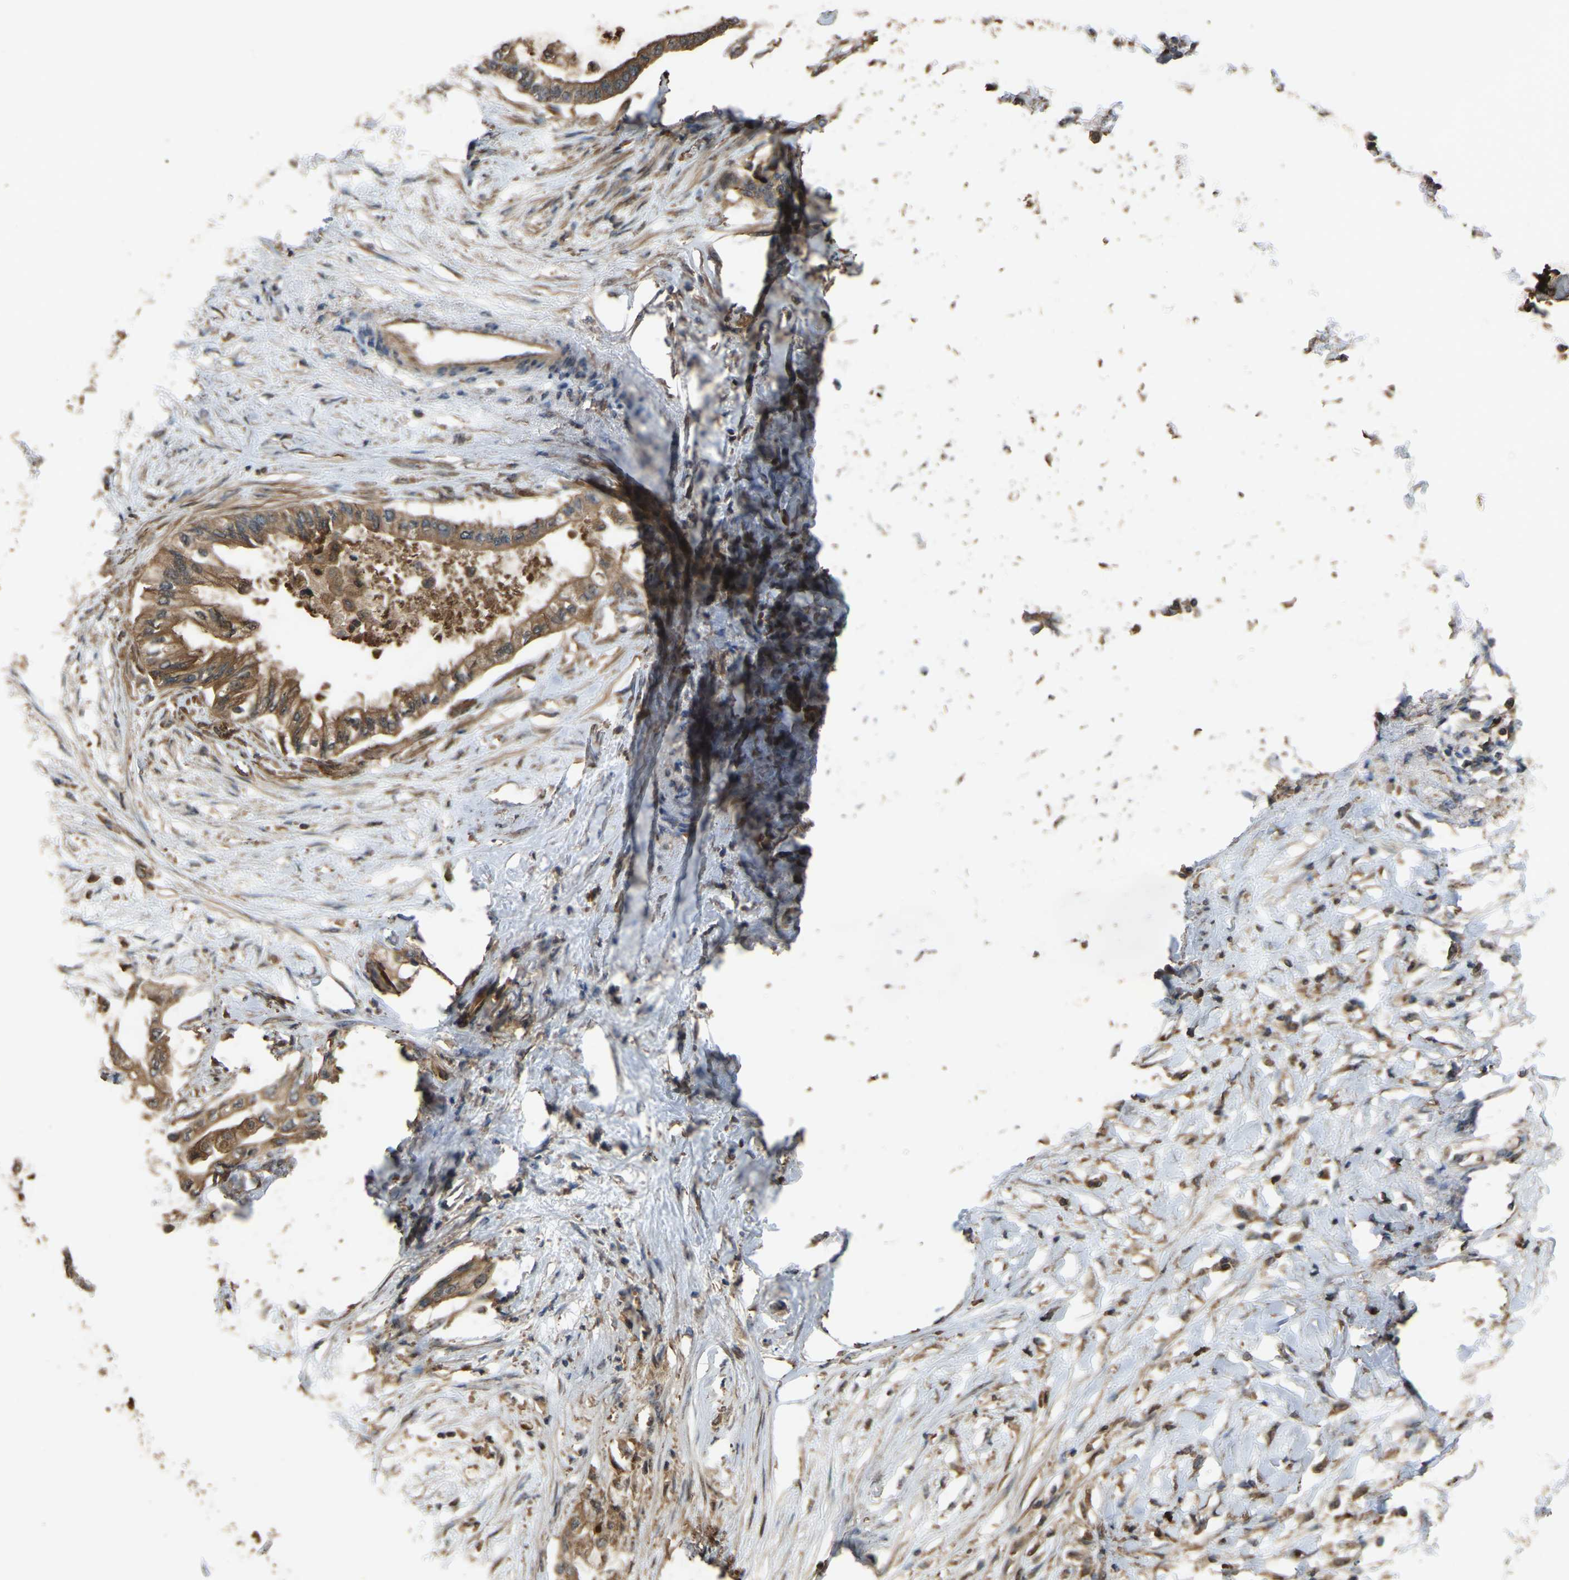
{"staining": {"intensity": "moderate", "quantity": ">75%", "location": "cytoplasmic/membranous"}, "tissue": "pancreatic cancer", "cell_type": "Tumor cells", "image_type": "cancer", "snomed": [{"axis": "morphology", "description": "Normal tissue, NOS"}, {"axis": "morphology", "description": "Adenocarcinoma, NOS"}, {"axis": "topography", "description": "Pancreas"}, {"axis": "topography", "description": "Duodenum"}], "caption": "Tumor cells display medium levels of moderate cytoplasmic/membranous staining in about >75% of cells in pancreatic cancer. The protein is shown in brown color, while the nuclei are stained blue.", "gene": "FHIT", "patient": {"sex": "female", "age": 60}}